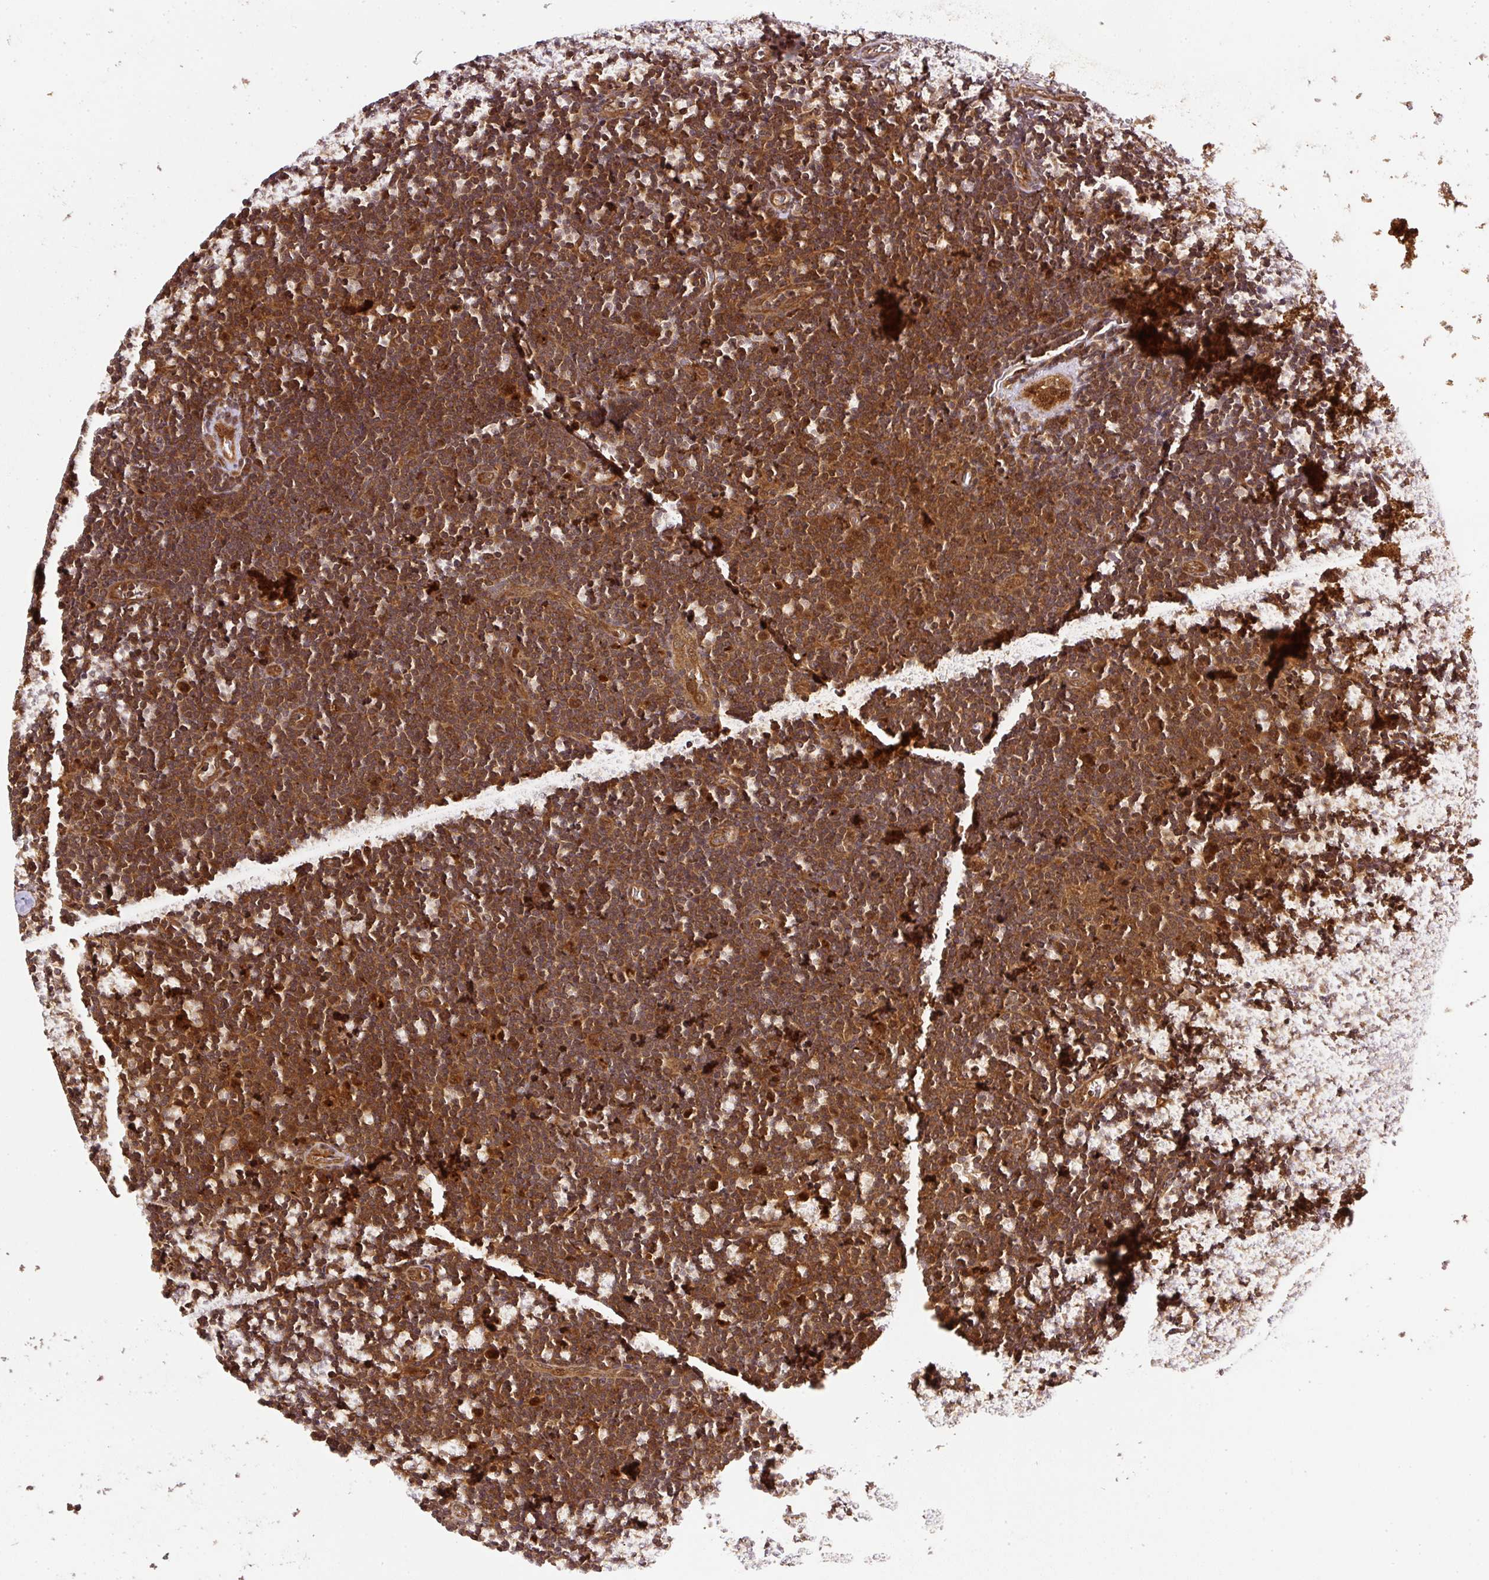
{"staining": {"intensity": "strong", "quantity": ">75%", "location": "cytoplasmic/membranous"}, "tissue": "lymphoma", "cell_type": "Tumor cells", "image_type": "cancer", "snomed": [{"axis": "morphology", "description": "Malignant lymphoma, non-Hodgkin's type, Low grade"}, {"axis": "topography", "description": "Lymph node"}], "caption": "The micrograph shows staining of malignant lymphoma, non-Hodgkin's type (low-grade), revealing strong cytoplasmic/membranous protein expression (brown color) within tumor cells.", "gene": "PSMD1", "patient": {"sex": "male", "age": 48}}